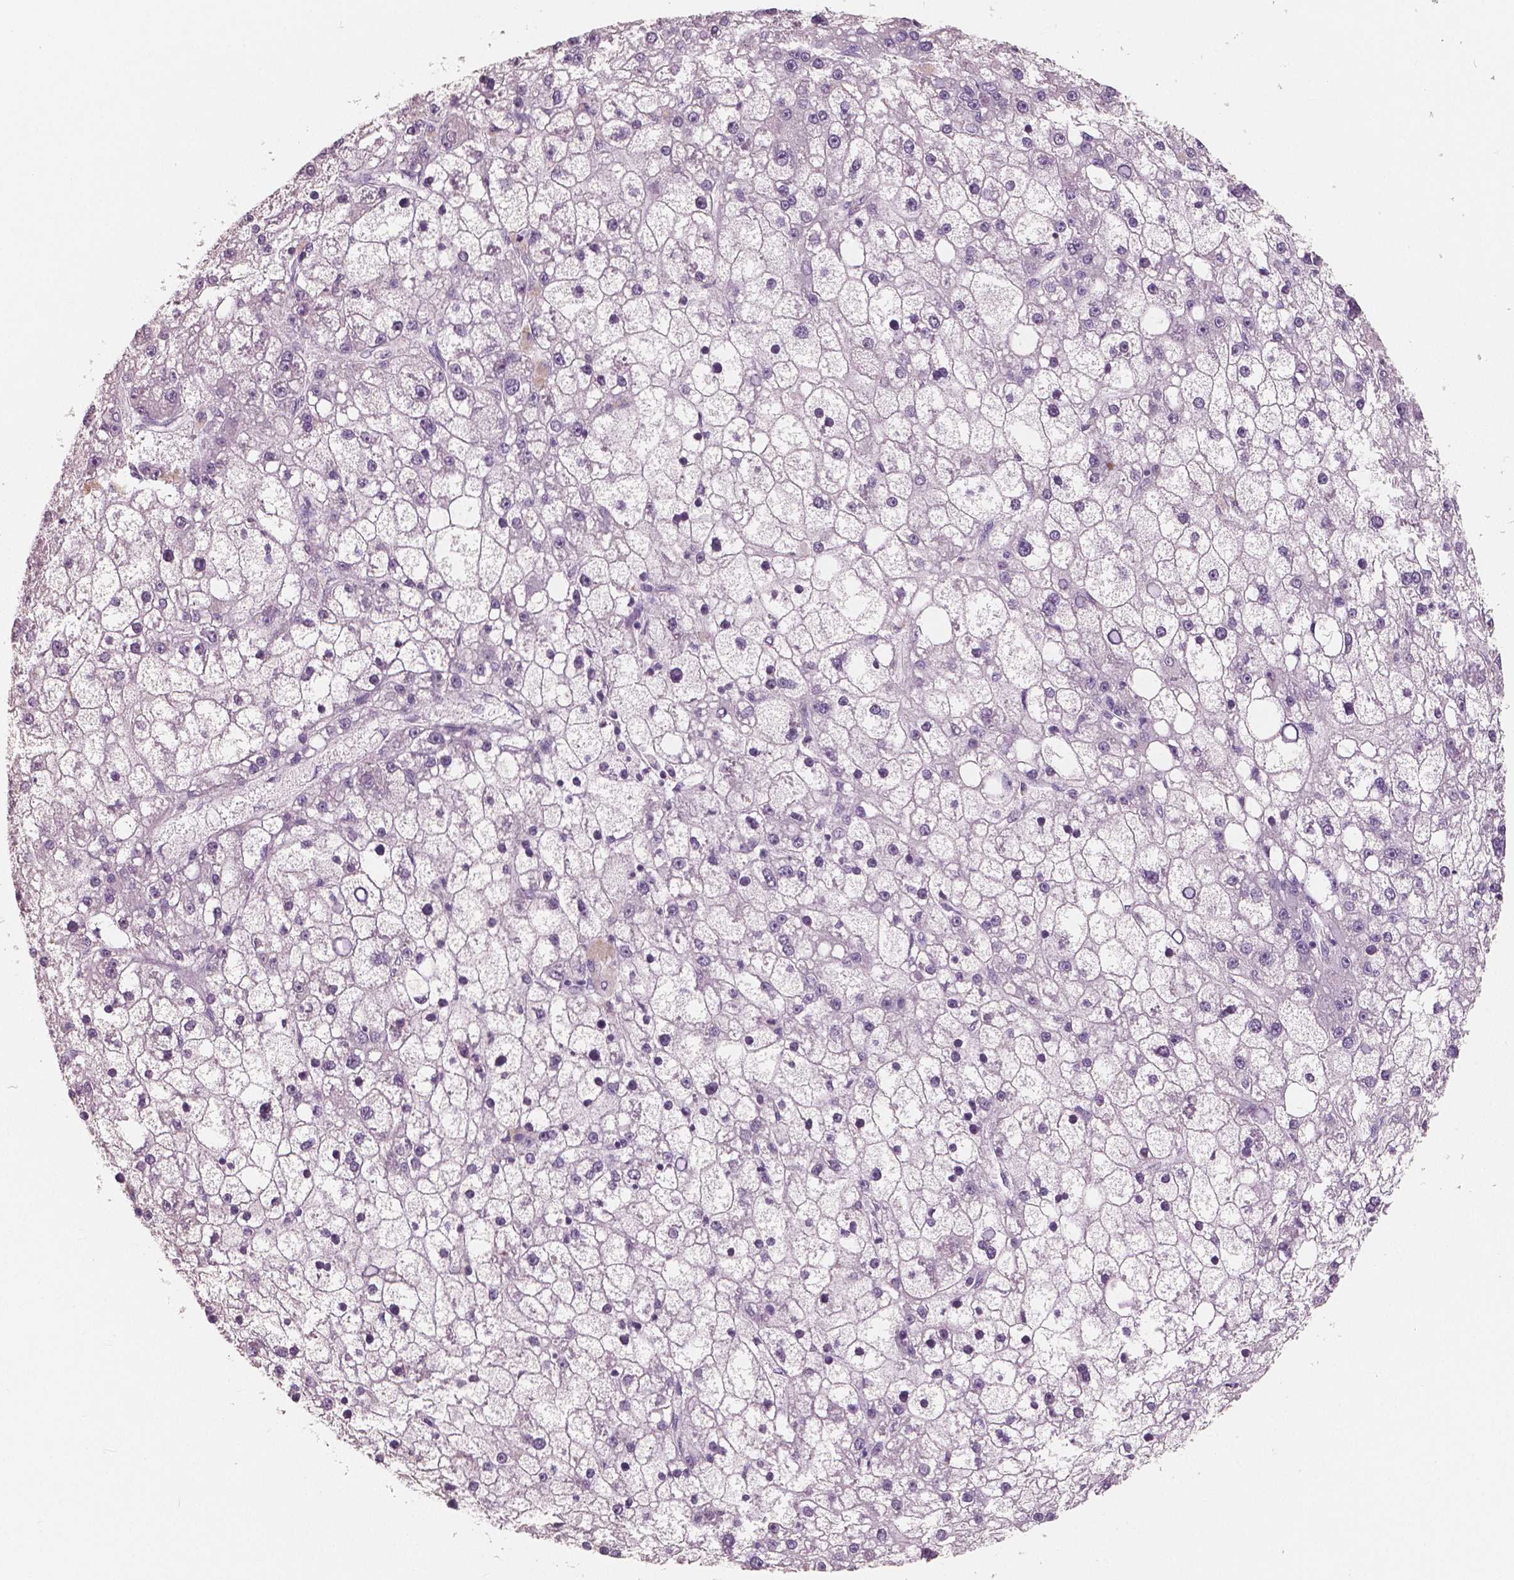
{"staining": {"intensity": "negative", "quantity": "none", "location": "none"}, "tissue": "liver cancer", "cell_type": "Tumor cells", "image_type": "cancer", "snomed": [{"axis": "morphology", "description": "Carcinoma, Hepatocellular, NOS"}, {"axis": "topography", "description": "Liver"}], "caption": "High power microscopy photomicrograph of an immunohistochemistry histopathology image of liver cancer, revealing no significant expression in tumor cells.", "gene": "NECAB1", "patient": {"sex": "male", "age": 67}}